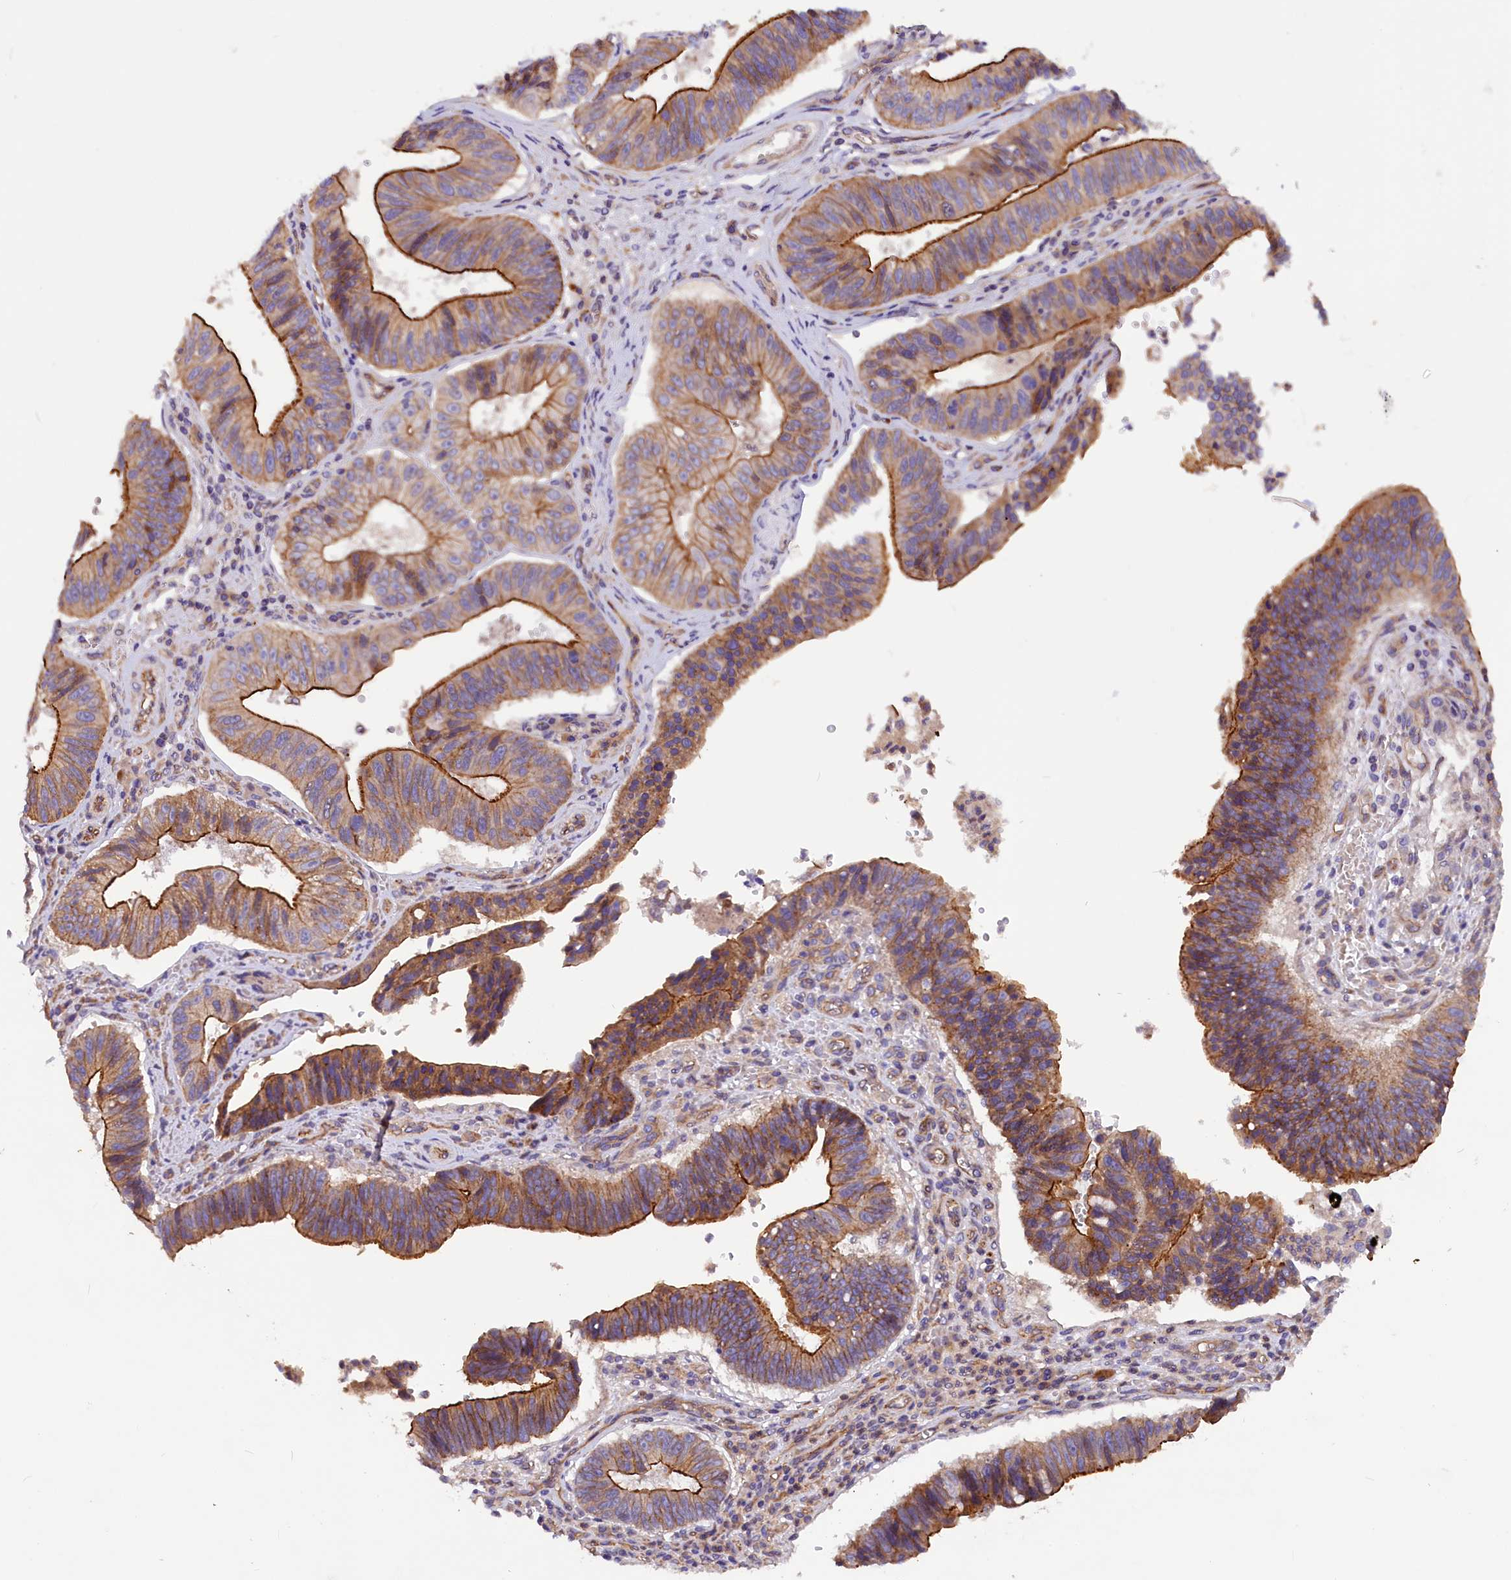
{"staining": {"intensity": "moderate", "quantity": ">75%", "location": "cytoplasmic/membranous"}, "tissue": "stomach cancer", "cell_type": "Tumor cells", "image_type": "cancer", "snomed": [{"axis": "morphology", "description": "Adenocarcinoma, NOS"}, {"axis": "topography", "description": "Stomach"}], "caption": "High-magnification brightfield microscopy of stomach cancer (adenocarcinoma) stained with DAB (brown) and counterstained with hematoxylin (blue). tumor cells exhibit moderate cytoplasmic/membranous positivity is seen in about>75% of cells. (Brightfield microscopy of DAB IHC at high magnification).", "gene": "ERMARD", "patient": {"sex": "male", "age": 59}}